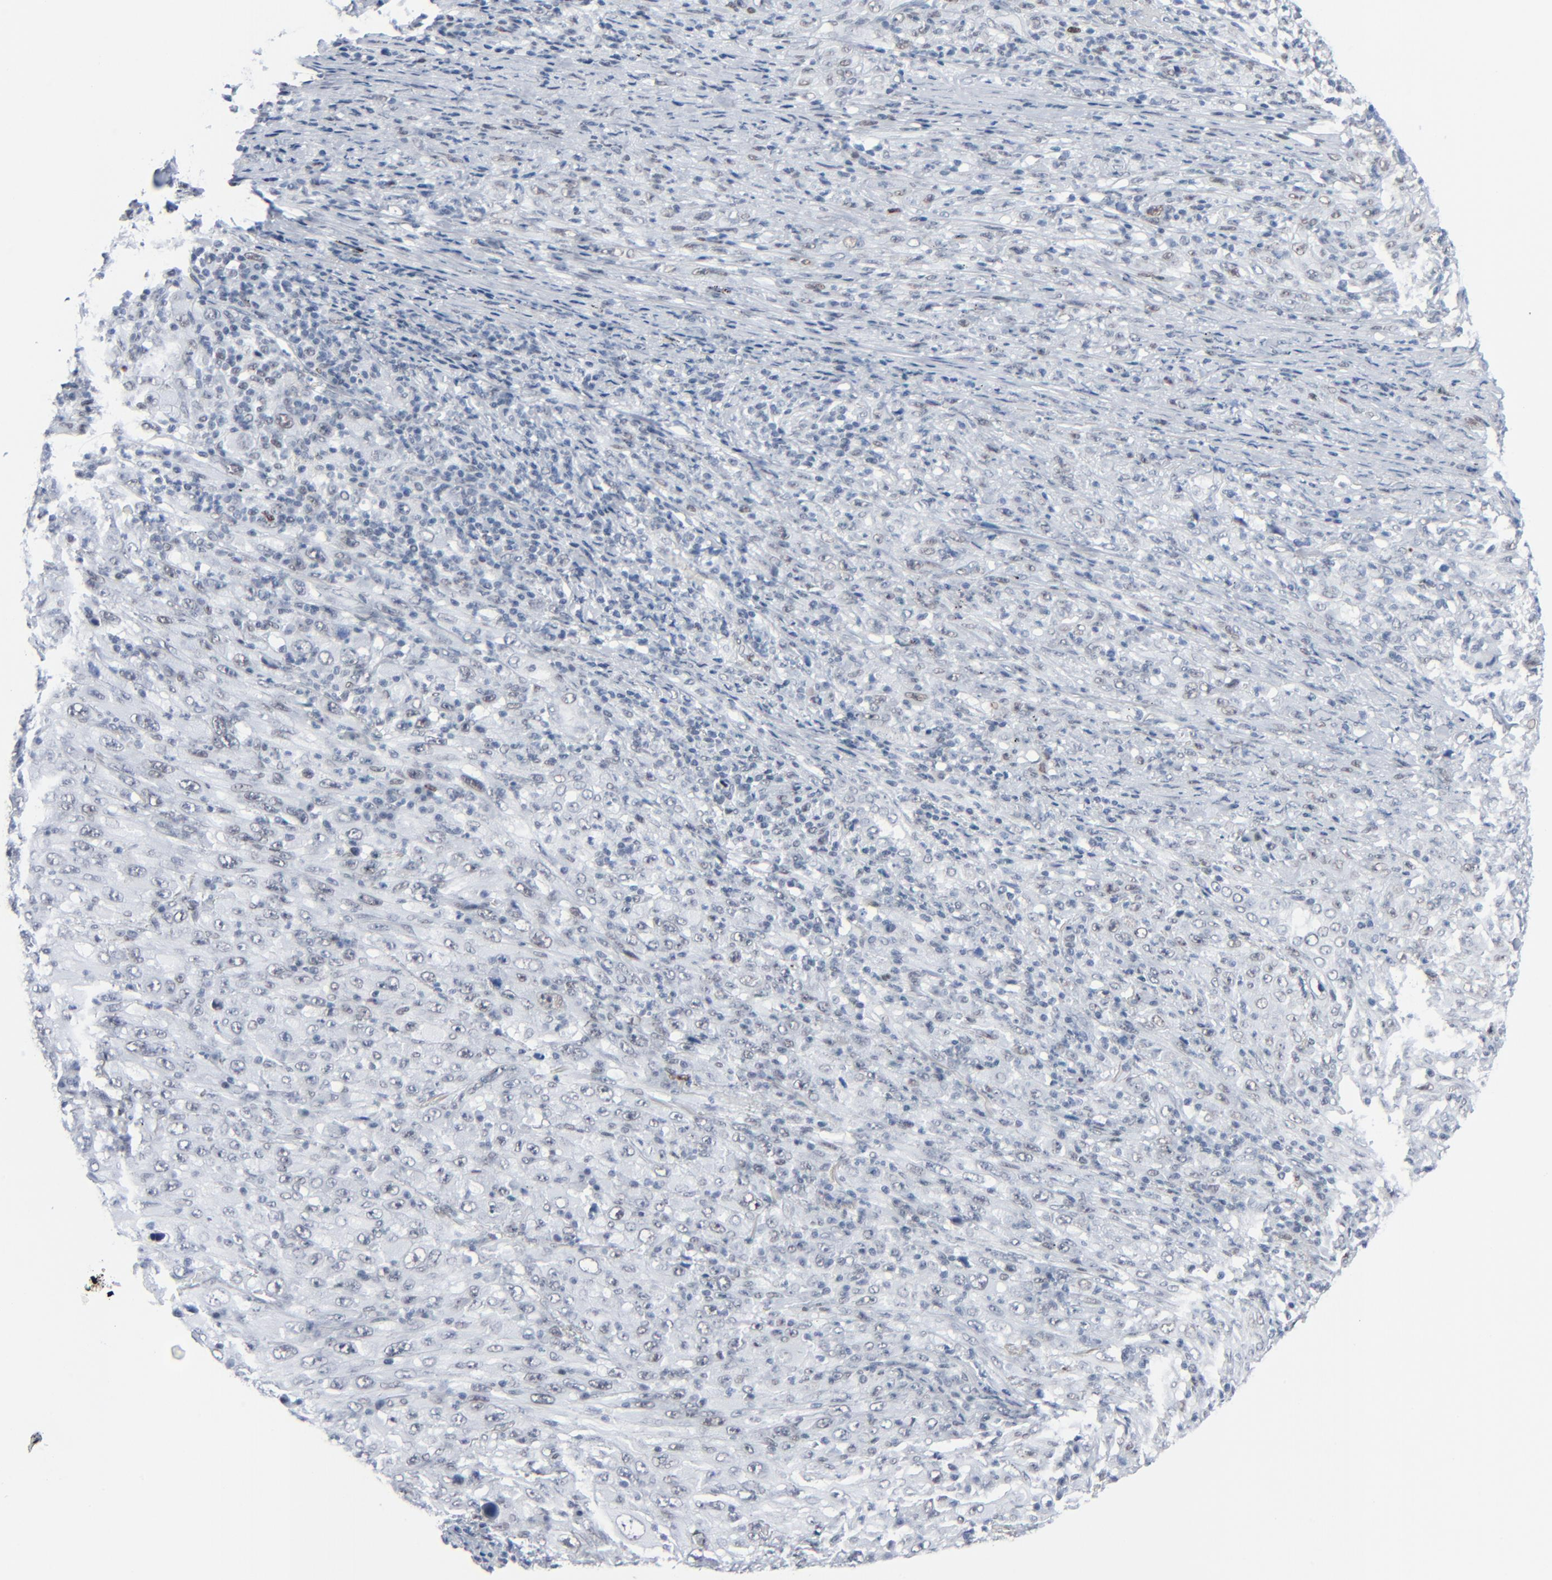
{"staining": {"intensity": "weak", "quantity": "<25%", "location": "nuclear"}, "tissue": "melanoma", "cell_type": "Tumor cells", "image_type": "cancer", "snomed": [{"axis": "morphology", "description": "Malignant melanoma, Metastatic site"}, {"axis": "topography", "description": "Skin"}], "caption": "The IHC histopathology image has no significant expression in tumor cells of melanoma tissue.", "gene": "SIRT1", "patient": {"sex": "female", "age": 56}}